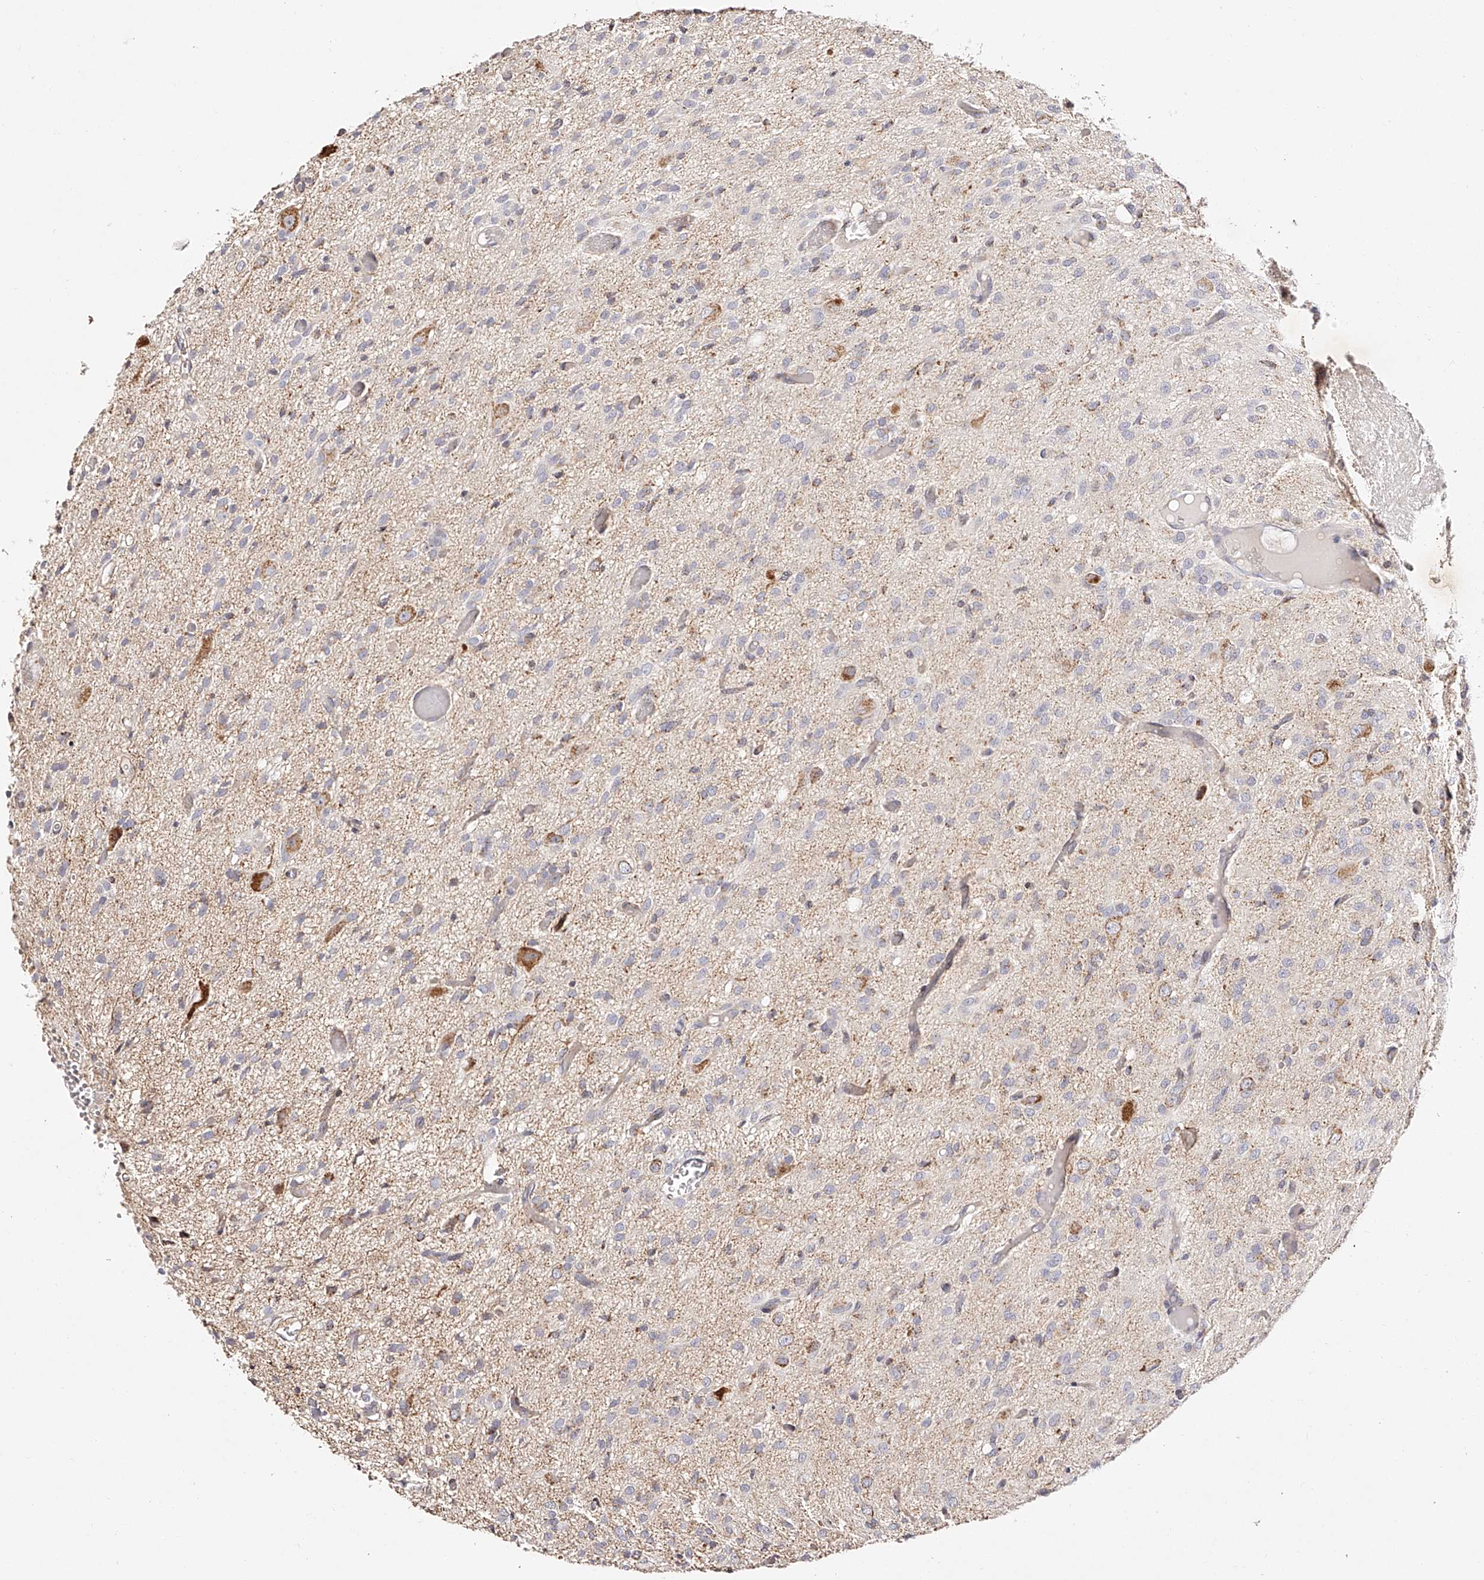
{"staining": {"intensity": "moderate", "quantity": "<25%", "location": "cytoplasmic/membranous"}, "tissue": "glioma", "cell_type": "Tumor cells", "image_type": "cancer", "snomed": [{"axis": "morphology", "description": "Glioma, malignant, High grade"}, {"axis": "topography", "description": "Brain"}], "caption": "Human glioma stained for a protein (brown) displays moderate cytoplasmic/membranous positive positivity in about <25% of tumor cells.", "gene": "NDUFV3", "patient": {"sex": "female", "age": 59}}